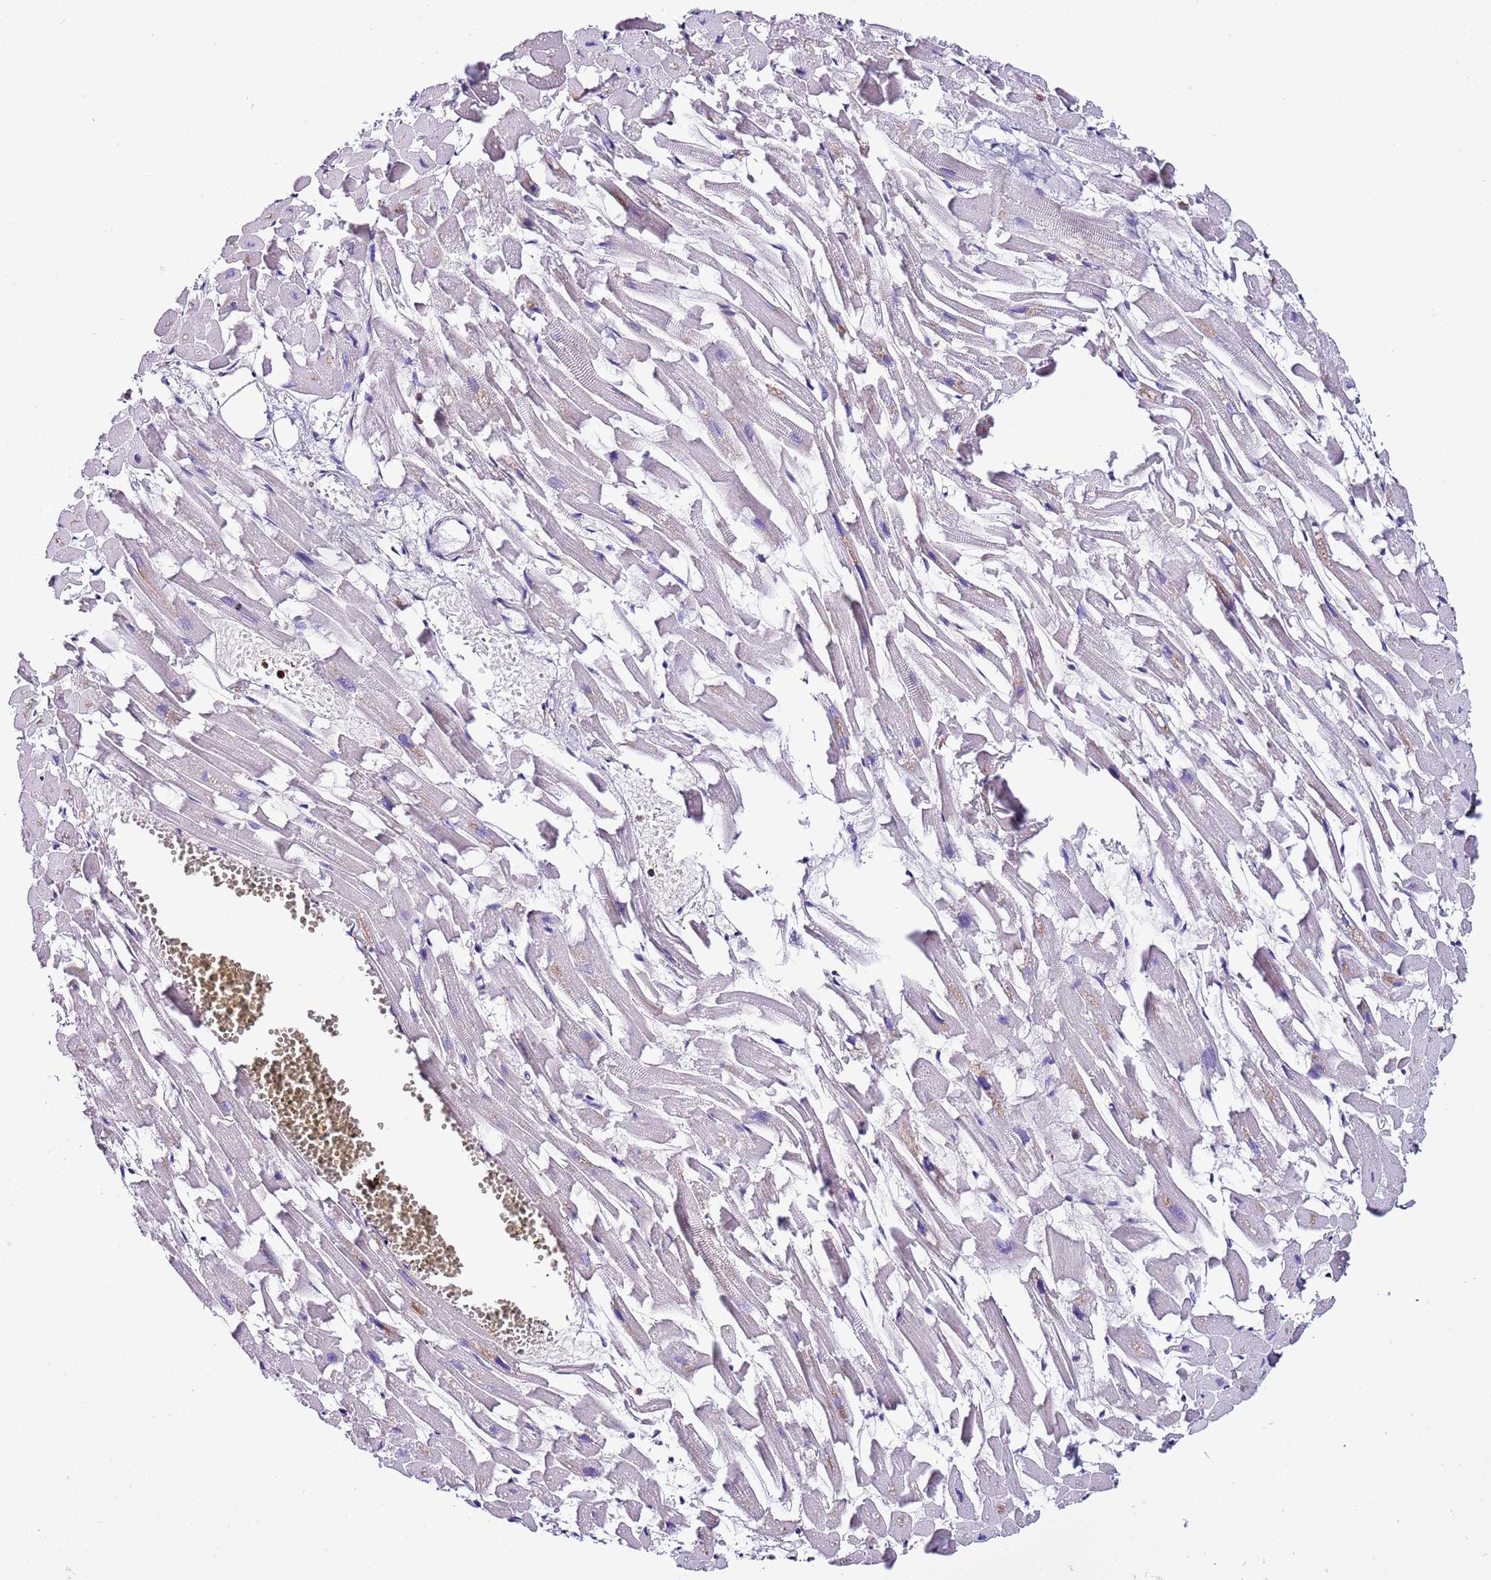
{"staining": {"intensity": "negative", "quantity": "none", "location": "none"}, "tissue": "heart muscle", "cell_type": "Cardiomyocytes", "image_type": "normal", "snomed": [{"axis": "morphology", "description": "Normal tissue, NOS"}, {"axis": "topography", "description": "Heart"}], "caption": "DAB (3,3'-diaminobenzidine) immunohistochemical staining of normal human heart muscle shows no significant expression in cardiomyocytes. Nuclei are stained in blue.", "gene": "FAM174C", "patient": {"sex": "female", "age": 64}}